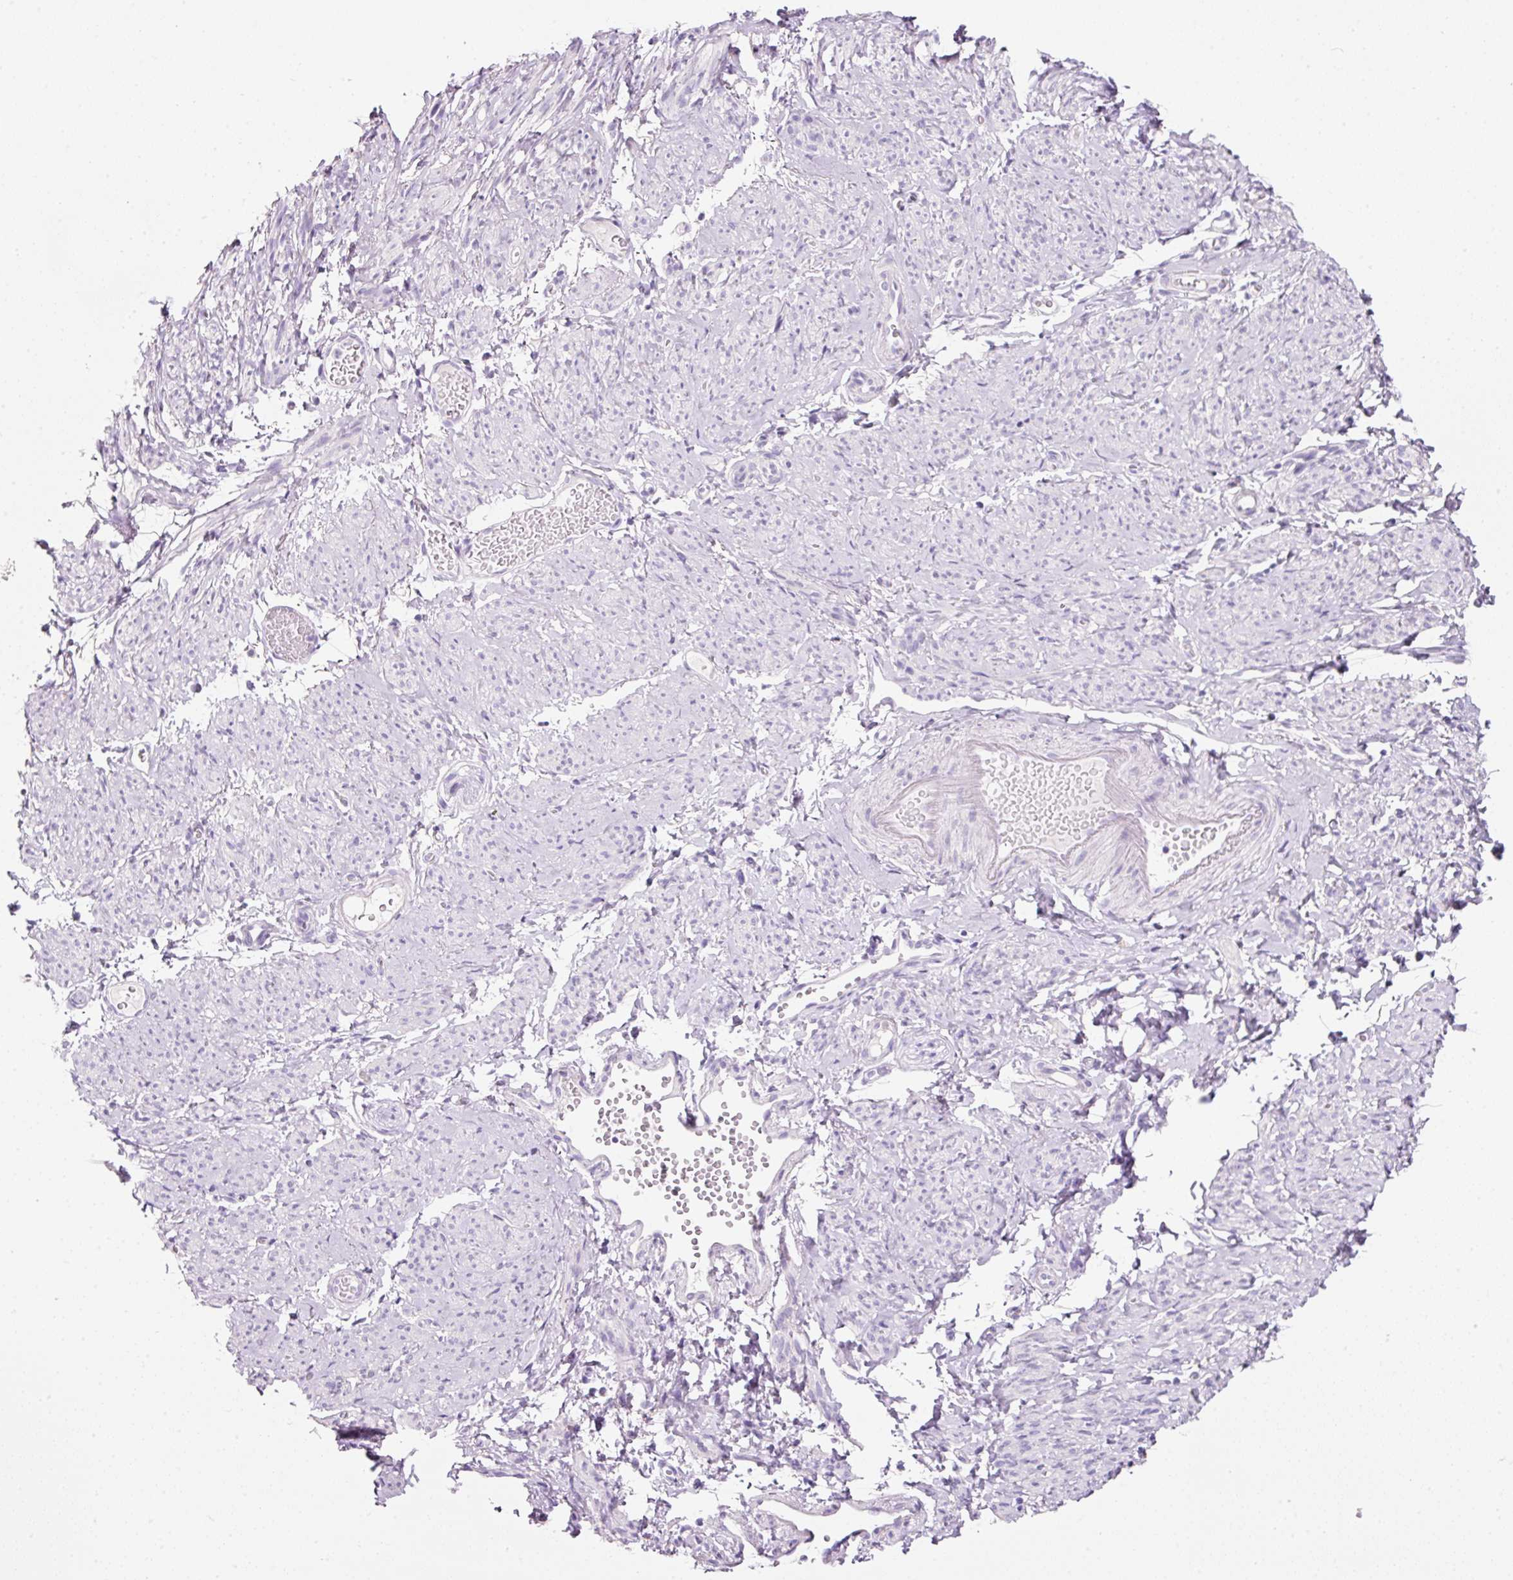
{"staining": {"intensity": "negative", "quantity": "none", "location": "none"}, "tissue": "smooth muscle", "cell_type": "Smooth muscle cells", "image_type": "normal", "snomed": [{"axis": "morphology", "description": "Normal tissue, NOS"}, {"axis": "topography", "description": "Smooth muscle"}], "caption": "High power microscopy histopathology image of an IHC photomicrograph of benign smooth muscle, revealing no significant positivity in smooth muscle cells.", "gene": "SLC2A2", "patient": {"sex": "female", "age": 65}}